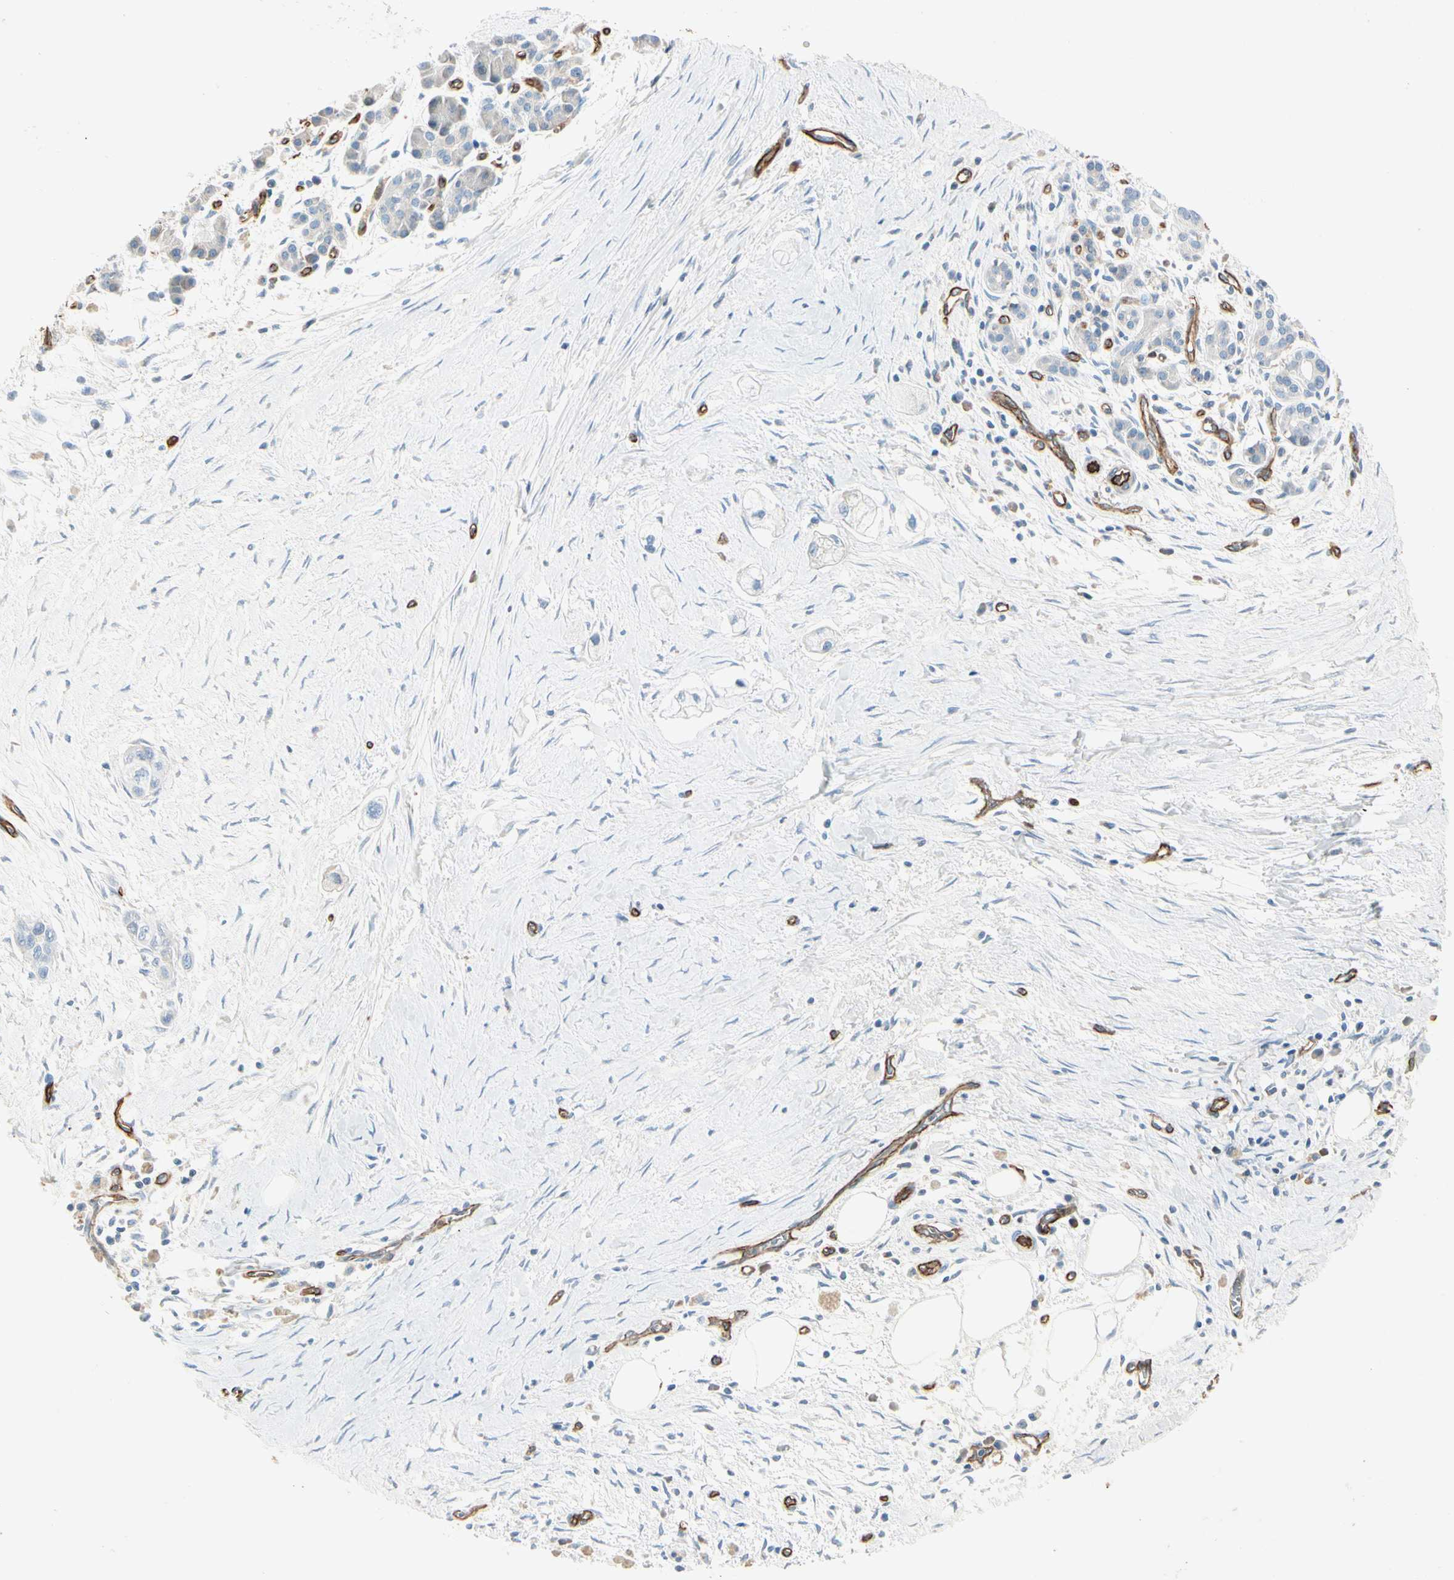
{"staining": {"intensity": "negative", "quantity": "none", "location": "none"}, "tissue": "pancreatic cancer", "cell_type": "Tumor cells", "image_type": "cancer", "snomed": [{"axis": "morphology", "description": "Adenocarcinoma, NOS"}, {"axis": "topography", "description": "Pancreas"}], "caption": "Immunohistochemical staining of pancreatic cancer exhibits no significant positivity in tumor cells.", "gene": "CD93", "patient": {"sex": "male", "age": 74}}